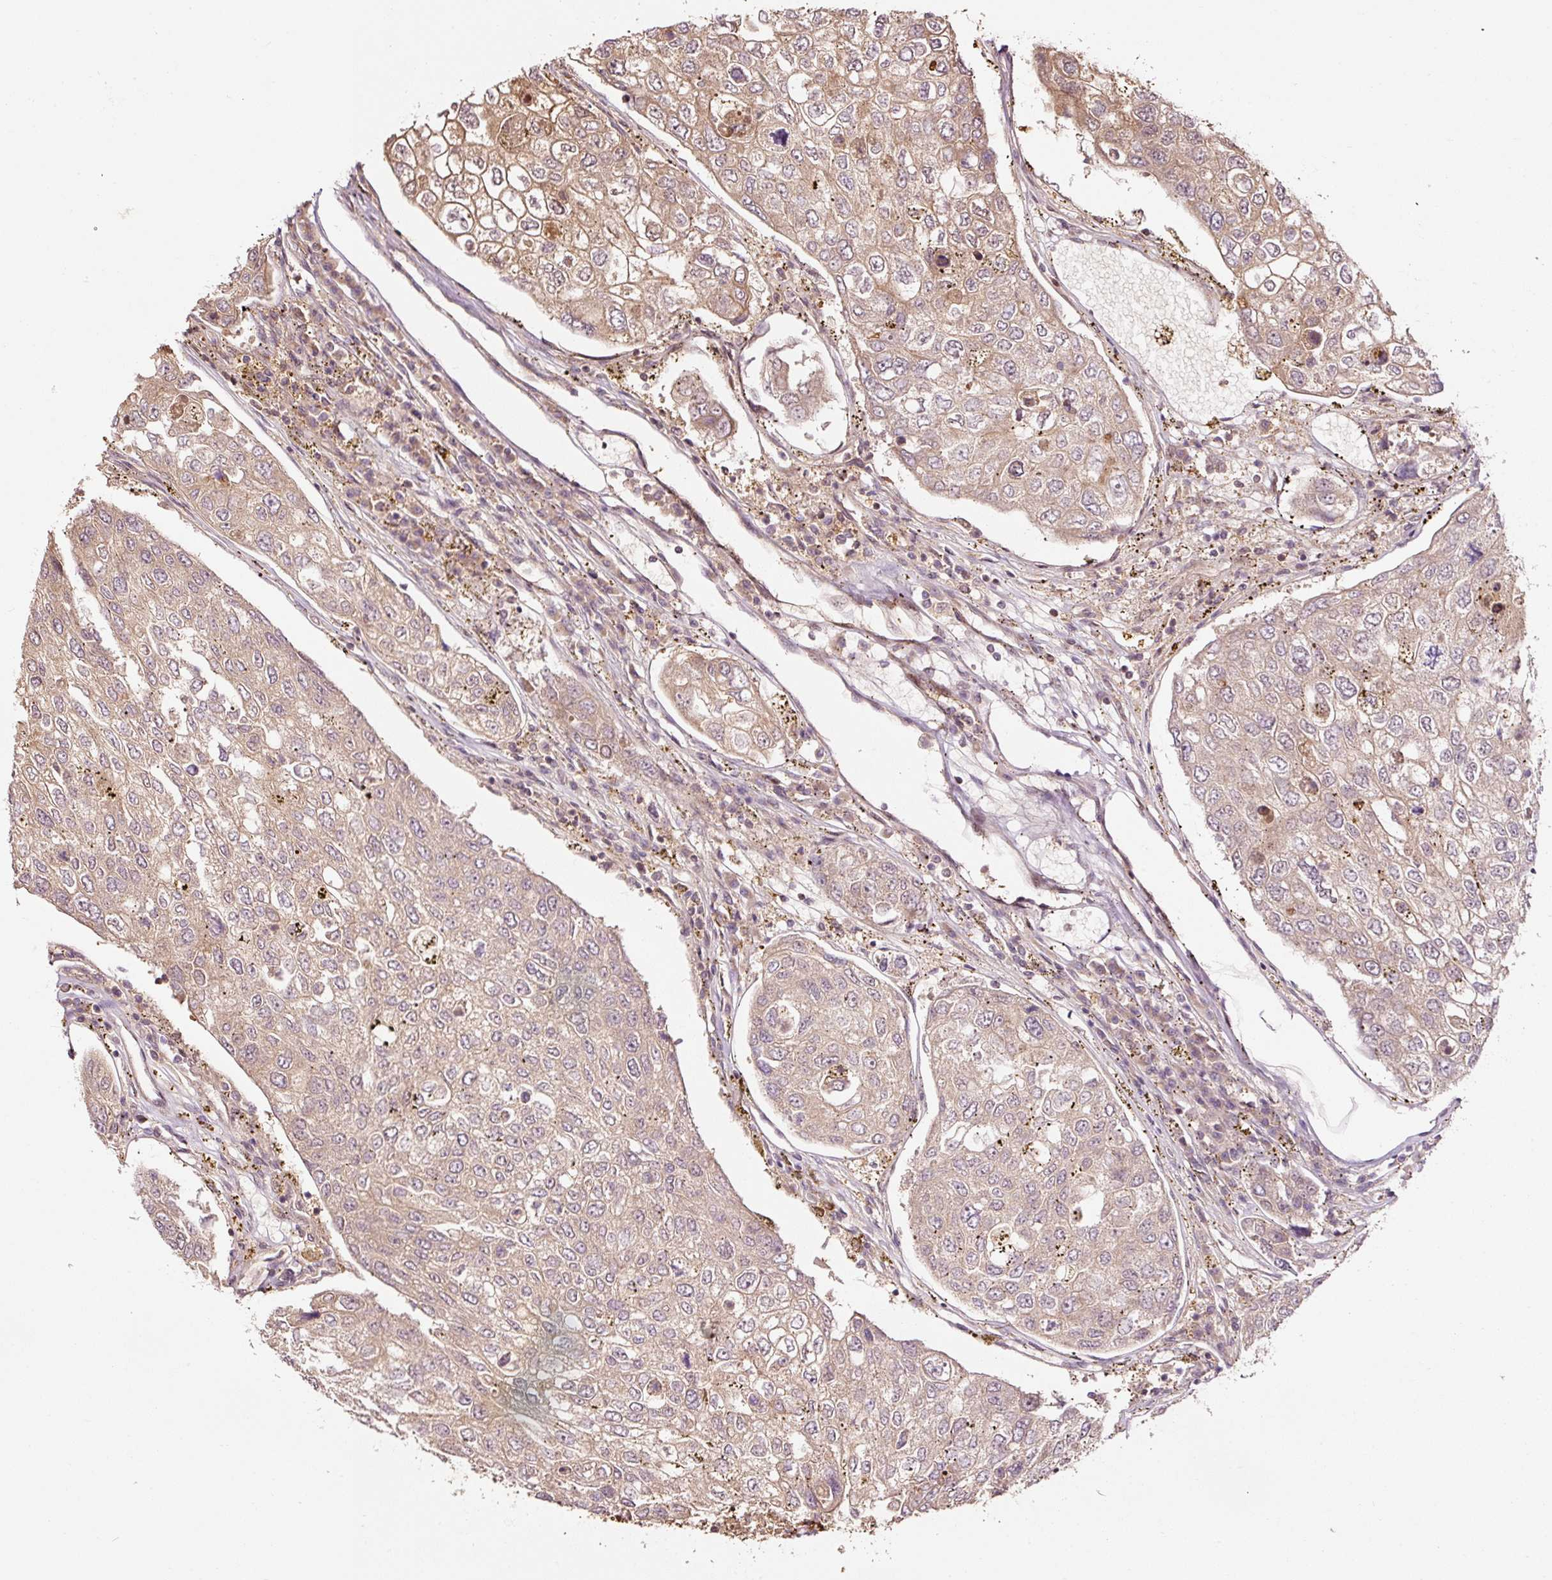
{"staining": {"intensity": "weak", "quantity": "25%-75%", "location": "cytoplasmic/membranous,nuclear"}, "tissue": "urothelial cancer", "cell_type": "Tumor cells", "image_type": "cancer", "snomed": [{"axis": "morphology", "description": "Urothelial carcinoma, High grade"}, {"axis": "topography", "description": "Lymph node"}, {"axis": "topography", "description": "Urinary bladder"}], "caption": "Weak cytoplasmic/membranous and nuclear protein positivity is seen in approximately 25%-75% of tumor cells in urothelial cancer.", "gene": "FBXL14", "patient": {"sex": "male", "age": 51}}